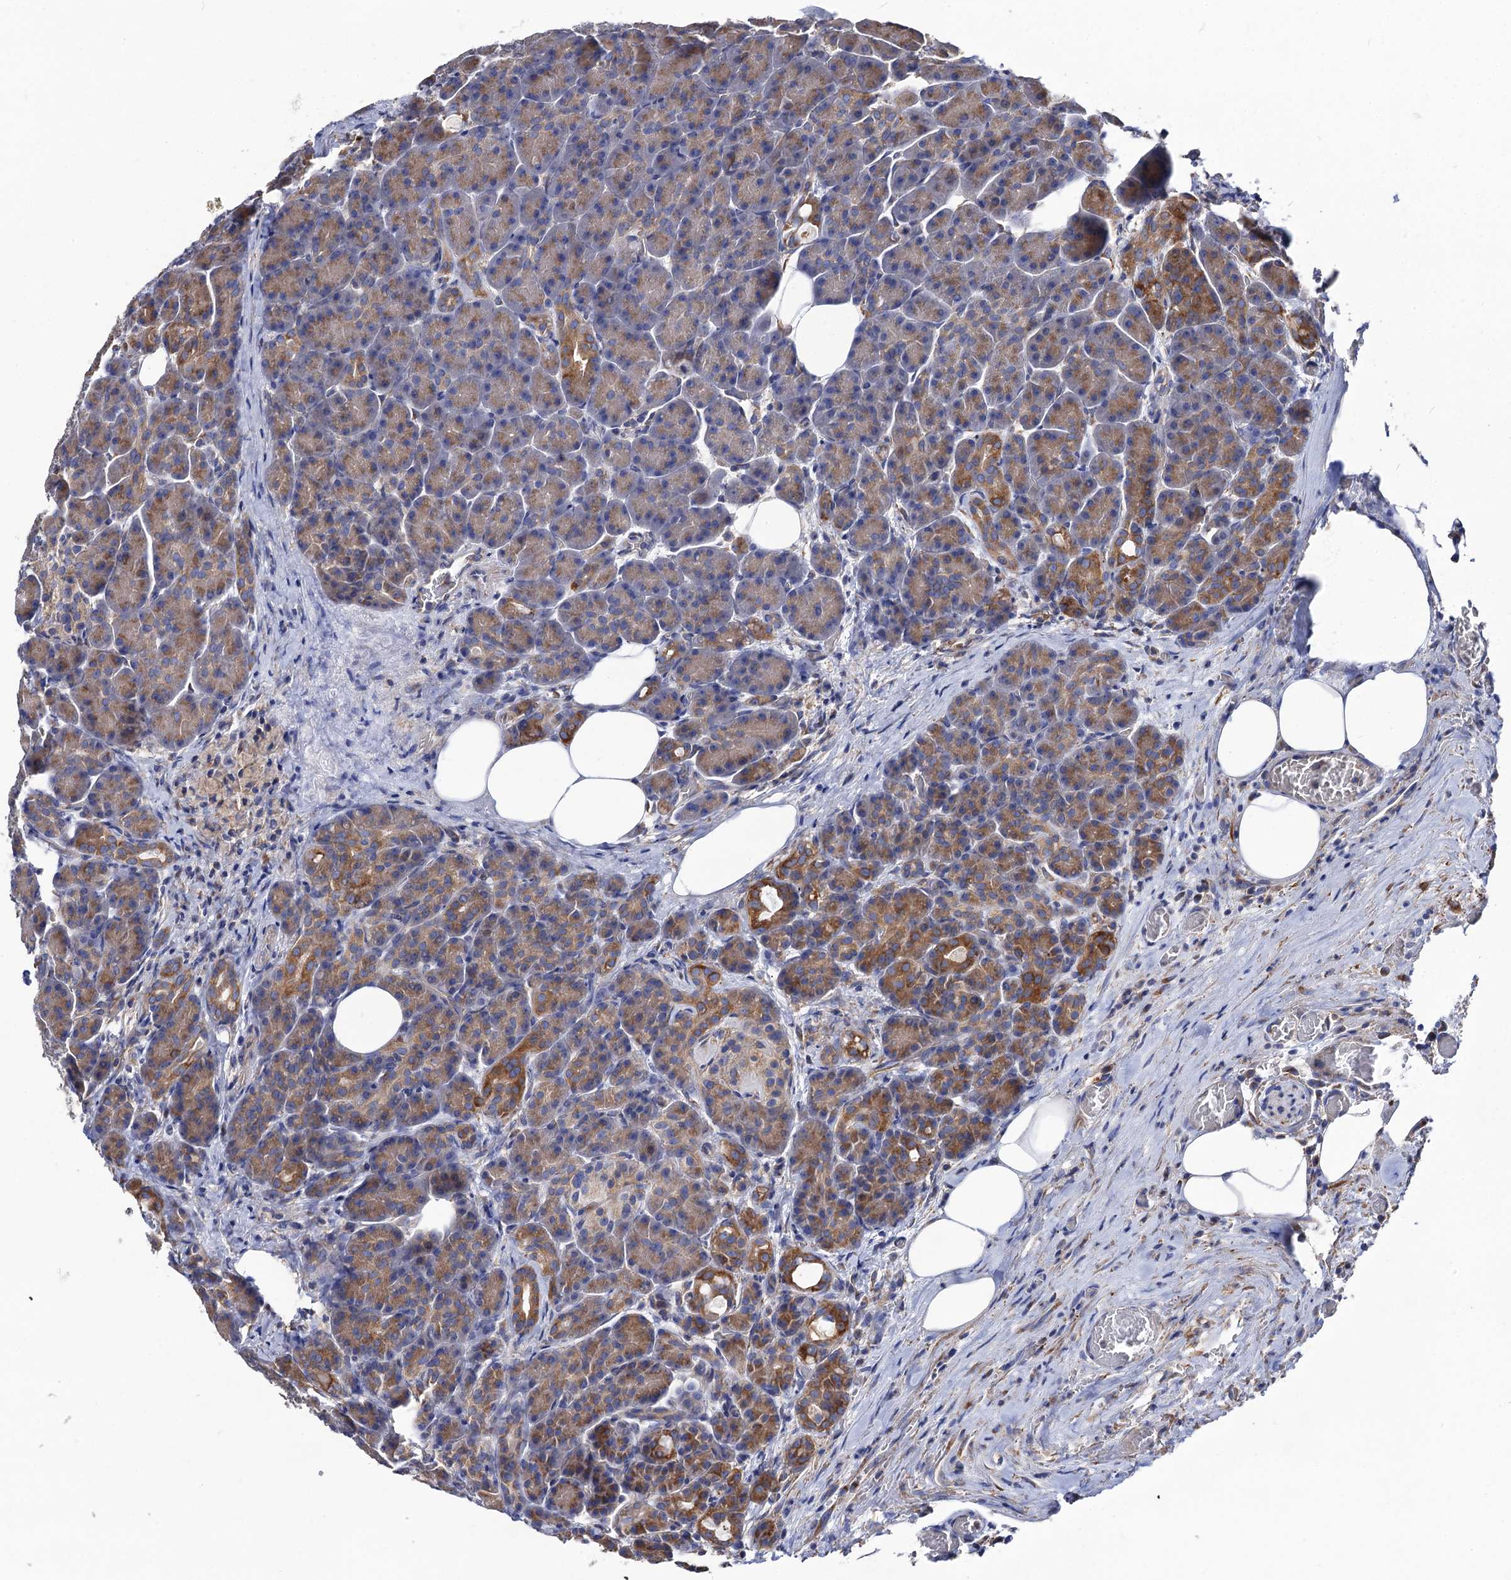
{"staining": {"intensity": "moderate", "quantity": "<25%", "location": "cytoplasmic/membranous"}, "tissue": "pancreas", "cell_type": "Exocrine glandular cells", "image_type": "normal", "snomed": [{"axis": "morphology", "description": "Normal tissue, NOS"}, {"axis": "topography", "description": "Pancreas"}], "caption": "A histopathology image showing moderate cytoplasmic/membranous positivity in approximately <25% of exocrine glandular cells in normal pancreas, as visualized by brown immunohistochemical staining.", "gene": "DYDC1", "patient": {"sex": "male", "age": 63}}